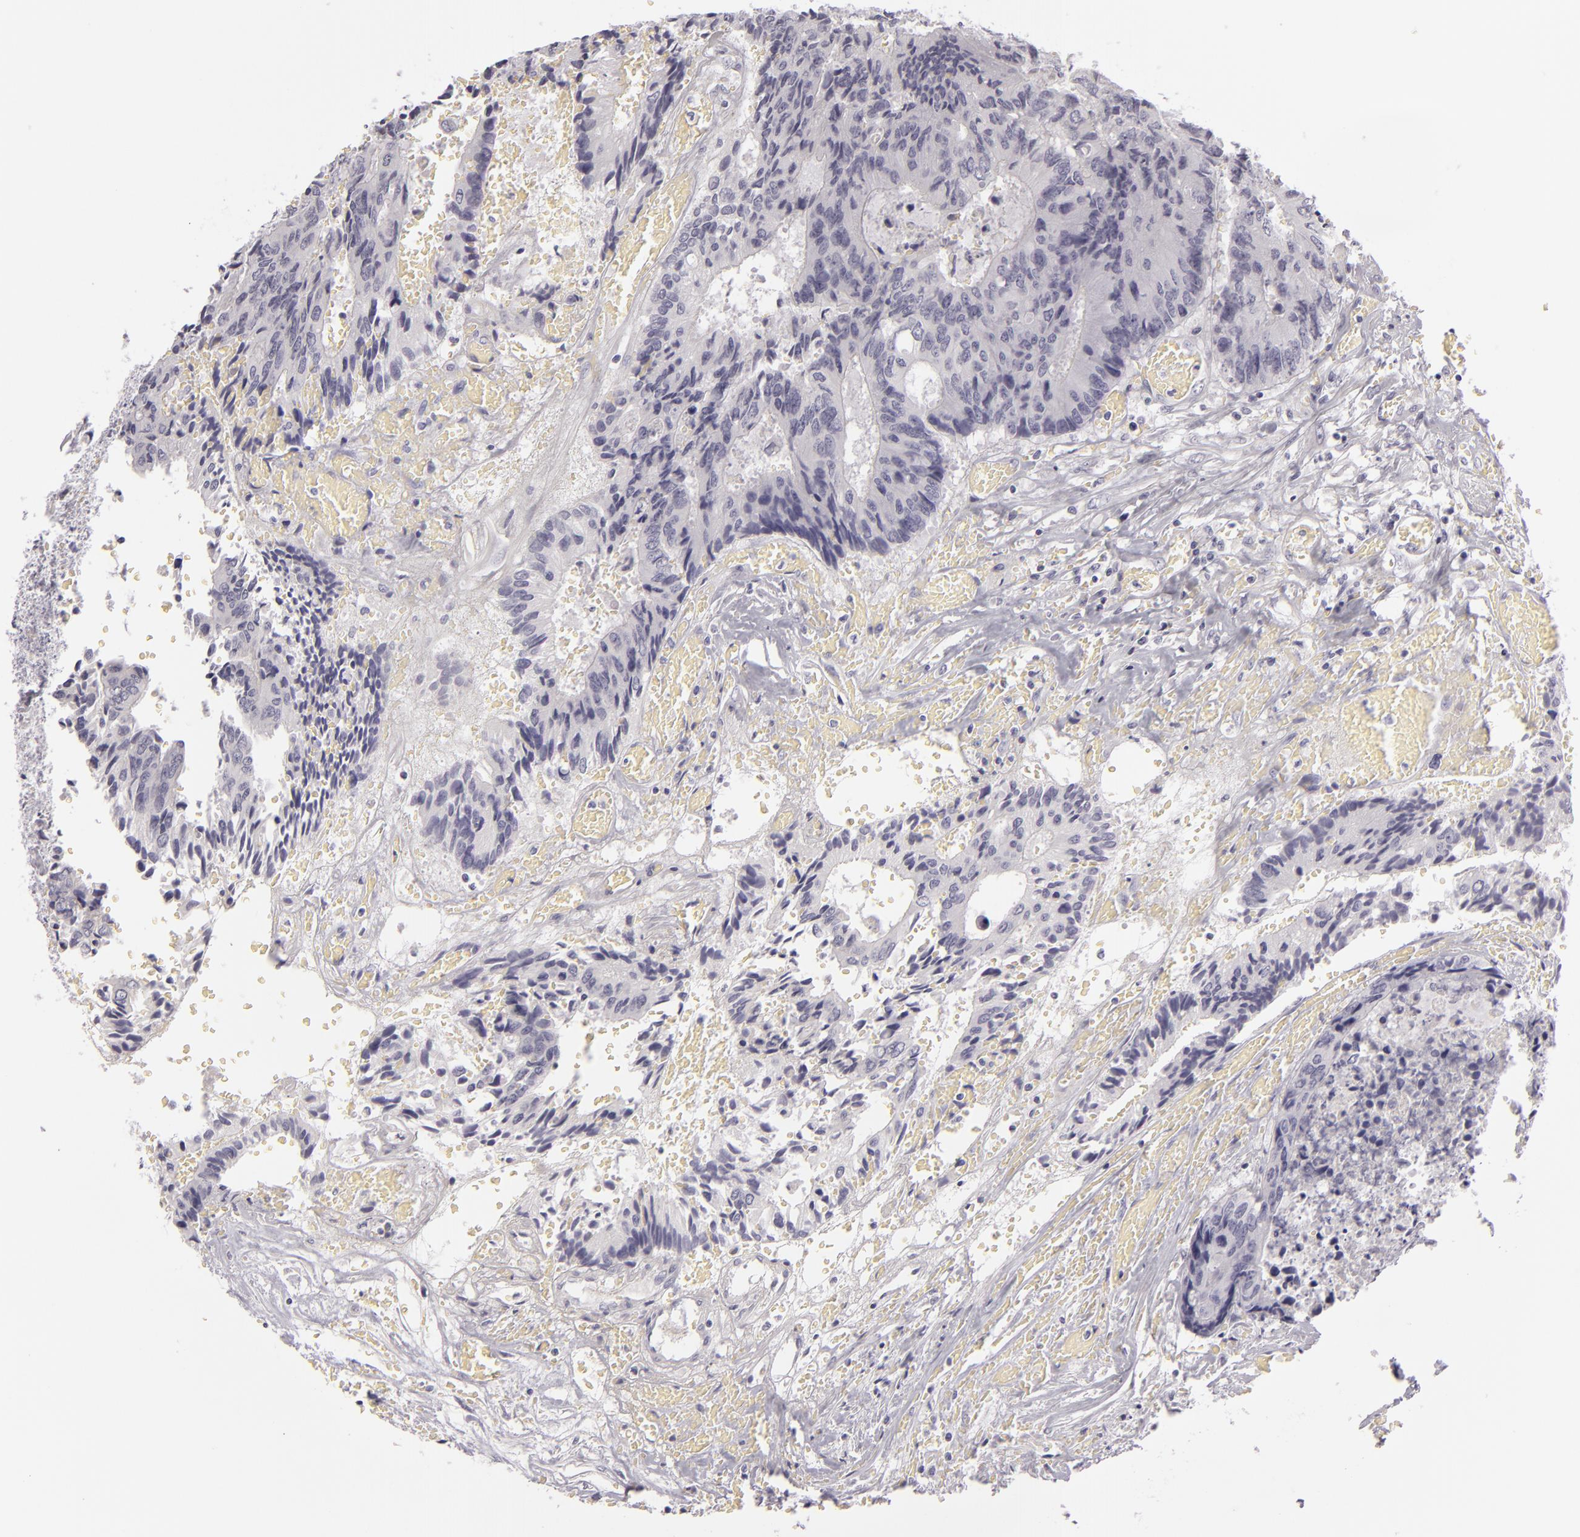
{"staining": {"intensity": "negative", "quantity": "none", "location": "none"}, "tissue": "colorectal cancer", "cell_type": "Tumor cells", "image_type": "cancer", "snomed": [{"axis": "morphology", "description": "Adenocarcinoma, NOS"}, {"axis": "topography", "description": "Rectum"}], "caption": "Immunohistochemistry micrograph of neoplastic tissue: human adenocarcinoma (colorectal) stained with DAB displays no significant protein positivity in tumor cells. The staining is performed using DAB (3,3'-diaminobenzidine) brown chromogen with nuclei counter-stained in using hematoxylin.", "gene": "DLG4", "patient": {"sex": "male", "age": 55}}